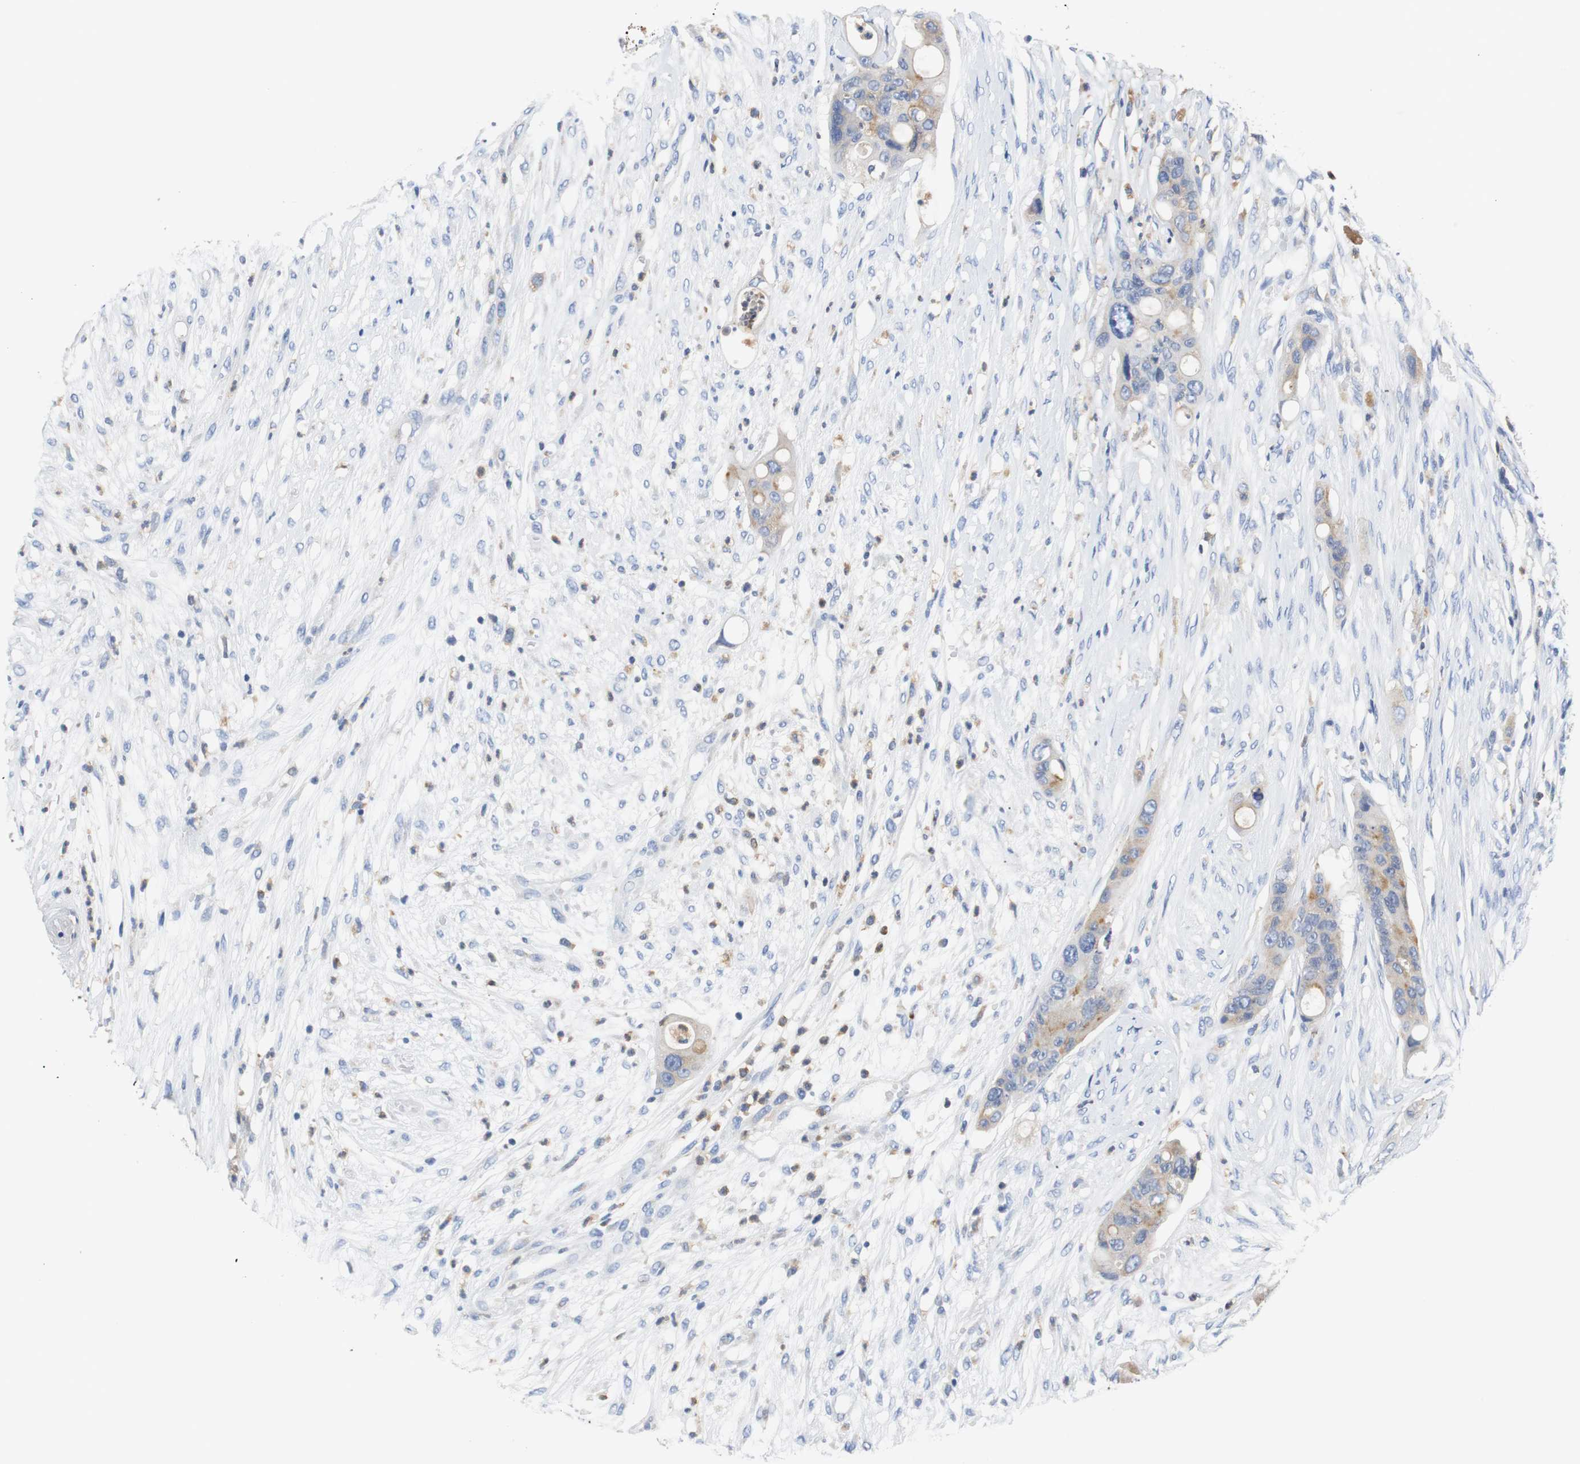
{"staining": {"intensity": "moderate", "quantity": "25%-75%", "location": "cytoplasmic/membranous"}, "tissue": "colorectal cancer", "cell_type": "Tumor cells", "image_type": "cancer", "snomed": [{"axis": "morphology", "description": "Adenocarcinoma, NOS"}, {"axis": "topography", "description": "Colon"}], "caption": "Moderate cytoplasmic/membranous expression is identified in approximately 25%-75% of tumor cells in colorectal cancer. (brown staining indicates protein expression, while blue staining denotes nuclei).", "gene": "VAMP8", "patient": {"sex": "female", "age": 57}}